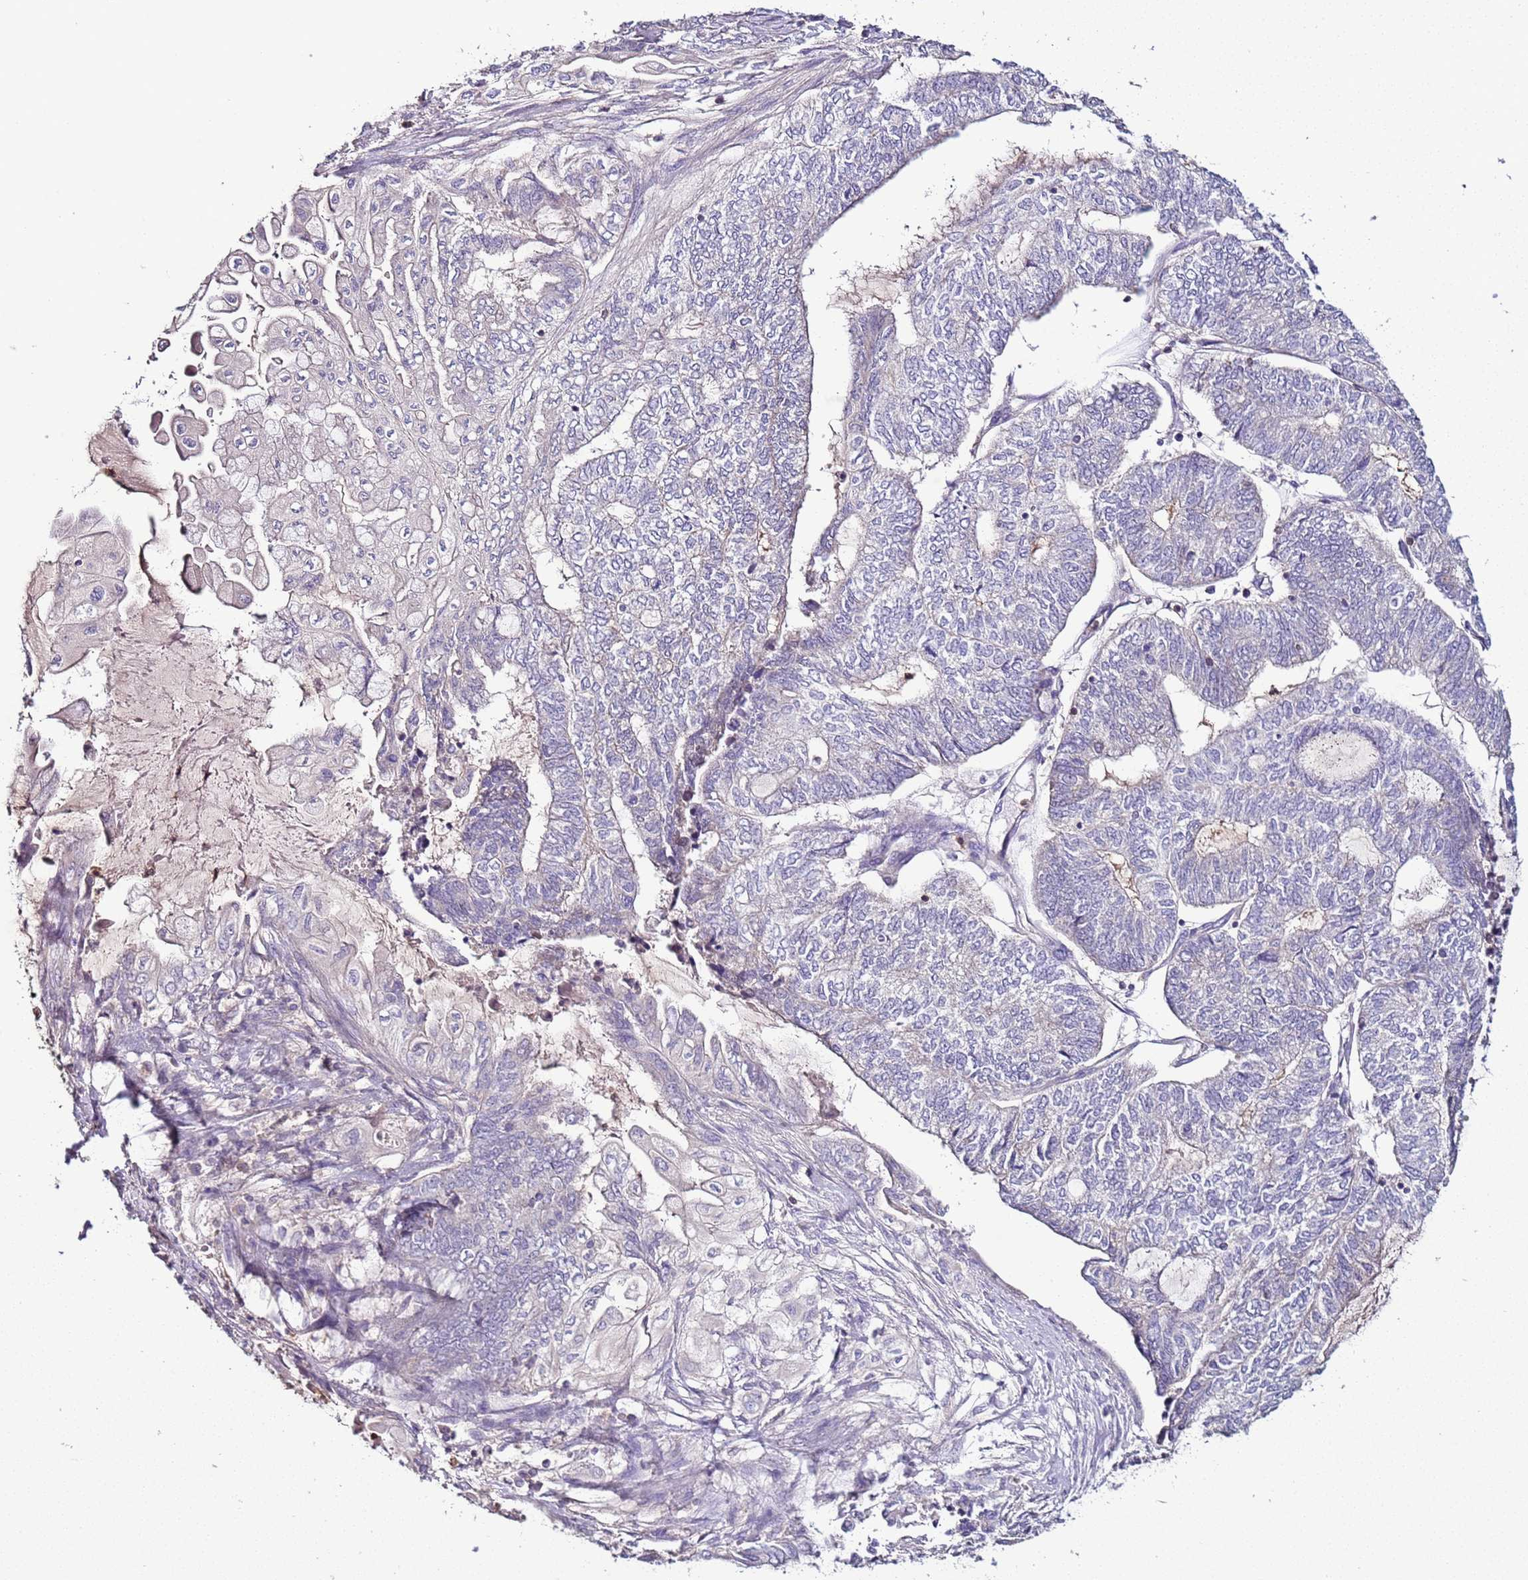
{"staining": {"intensity": "negative", "quantity": "none", "location": "none"}, "tissue": "endometrial cancer", "cell_type": "Tumor cells", "image_type": "cancer", "snomed": [{"axis": "morphology", "description": "Adenocarcinoma, NOS"}, {"axis": "topography", "description": "Uterus"}, {"axis": "topography", "description": "Endometrium"}], "caption": "Tumor cells are negative for brown protein staining in endometrial cancer (adenocarcinoma).", "gene": "IL2RG", "patient": {"sex": "female", "age": 70}}